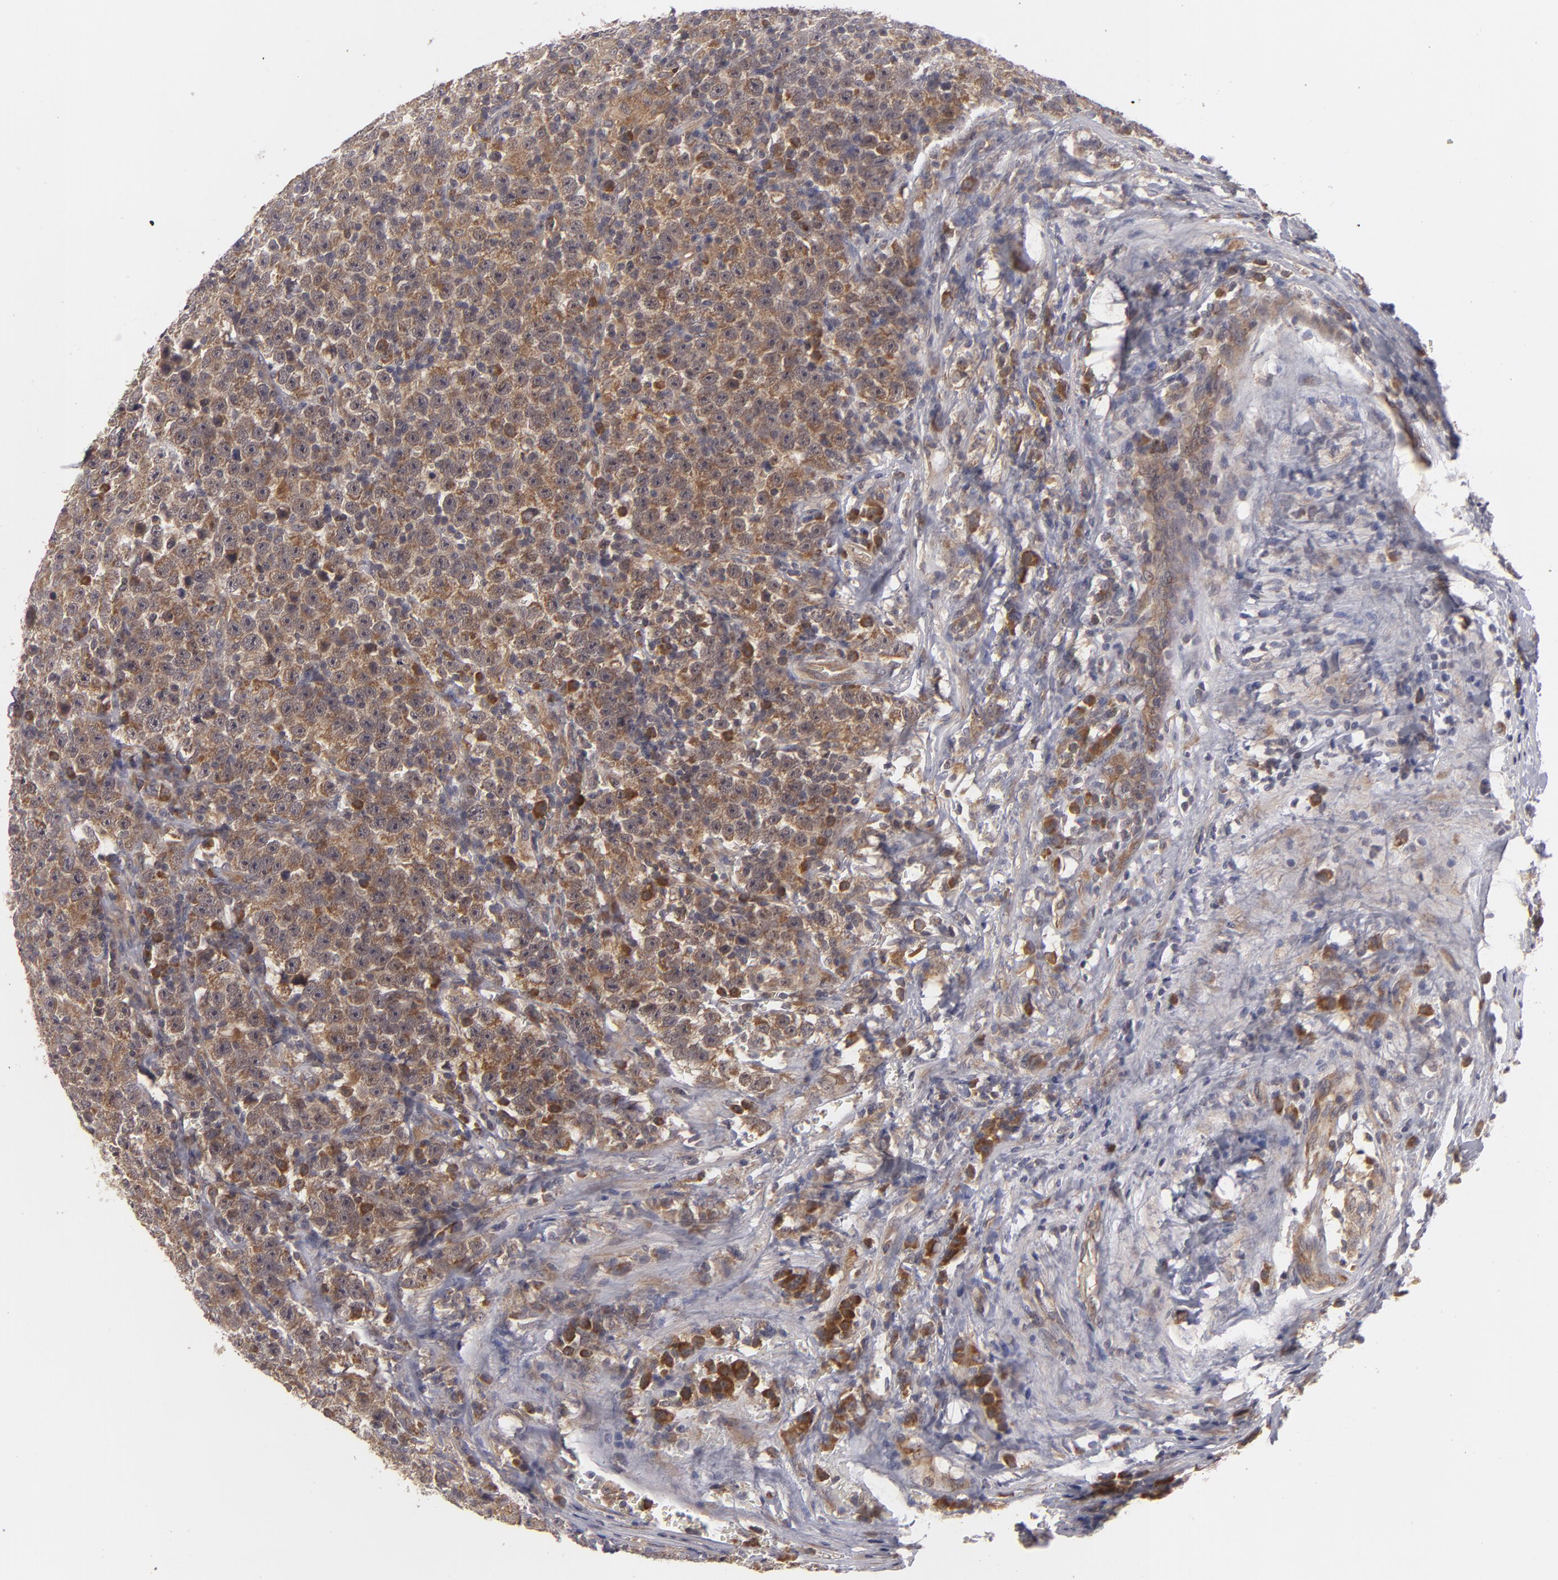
{"staining": {"intensity": "moderate", "quantity": ">75%", "location": "cytoplasmic/membranous"}, "tissue": "testis cancer", "cell_type": "Tumor cells", "image_type": "cancer", "snomed": [{"axis": "morphology", "description": "Seminoma, NOS"}, {"axis": "topography", "description": "Testis"}], "caption": "This micrograph demonstrates testis cancer stained with immunohistochemistry to label a protein in brown. The cytoplasmic/membranous of tumor cells show moderate positivity for the protein. Nuclei are counter-stained blue.", "gene": "BMP6", "patient": {"sex": "male", "age": 43}}